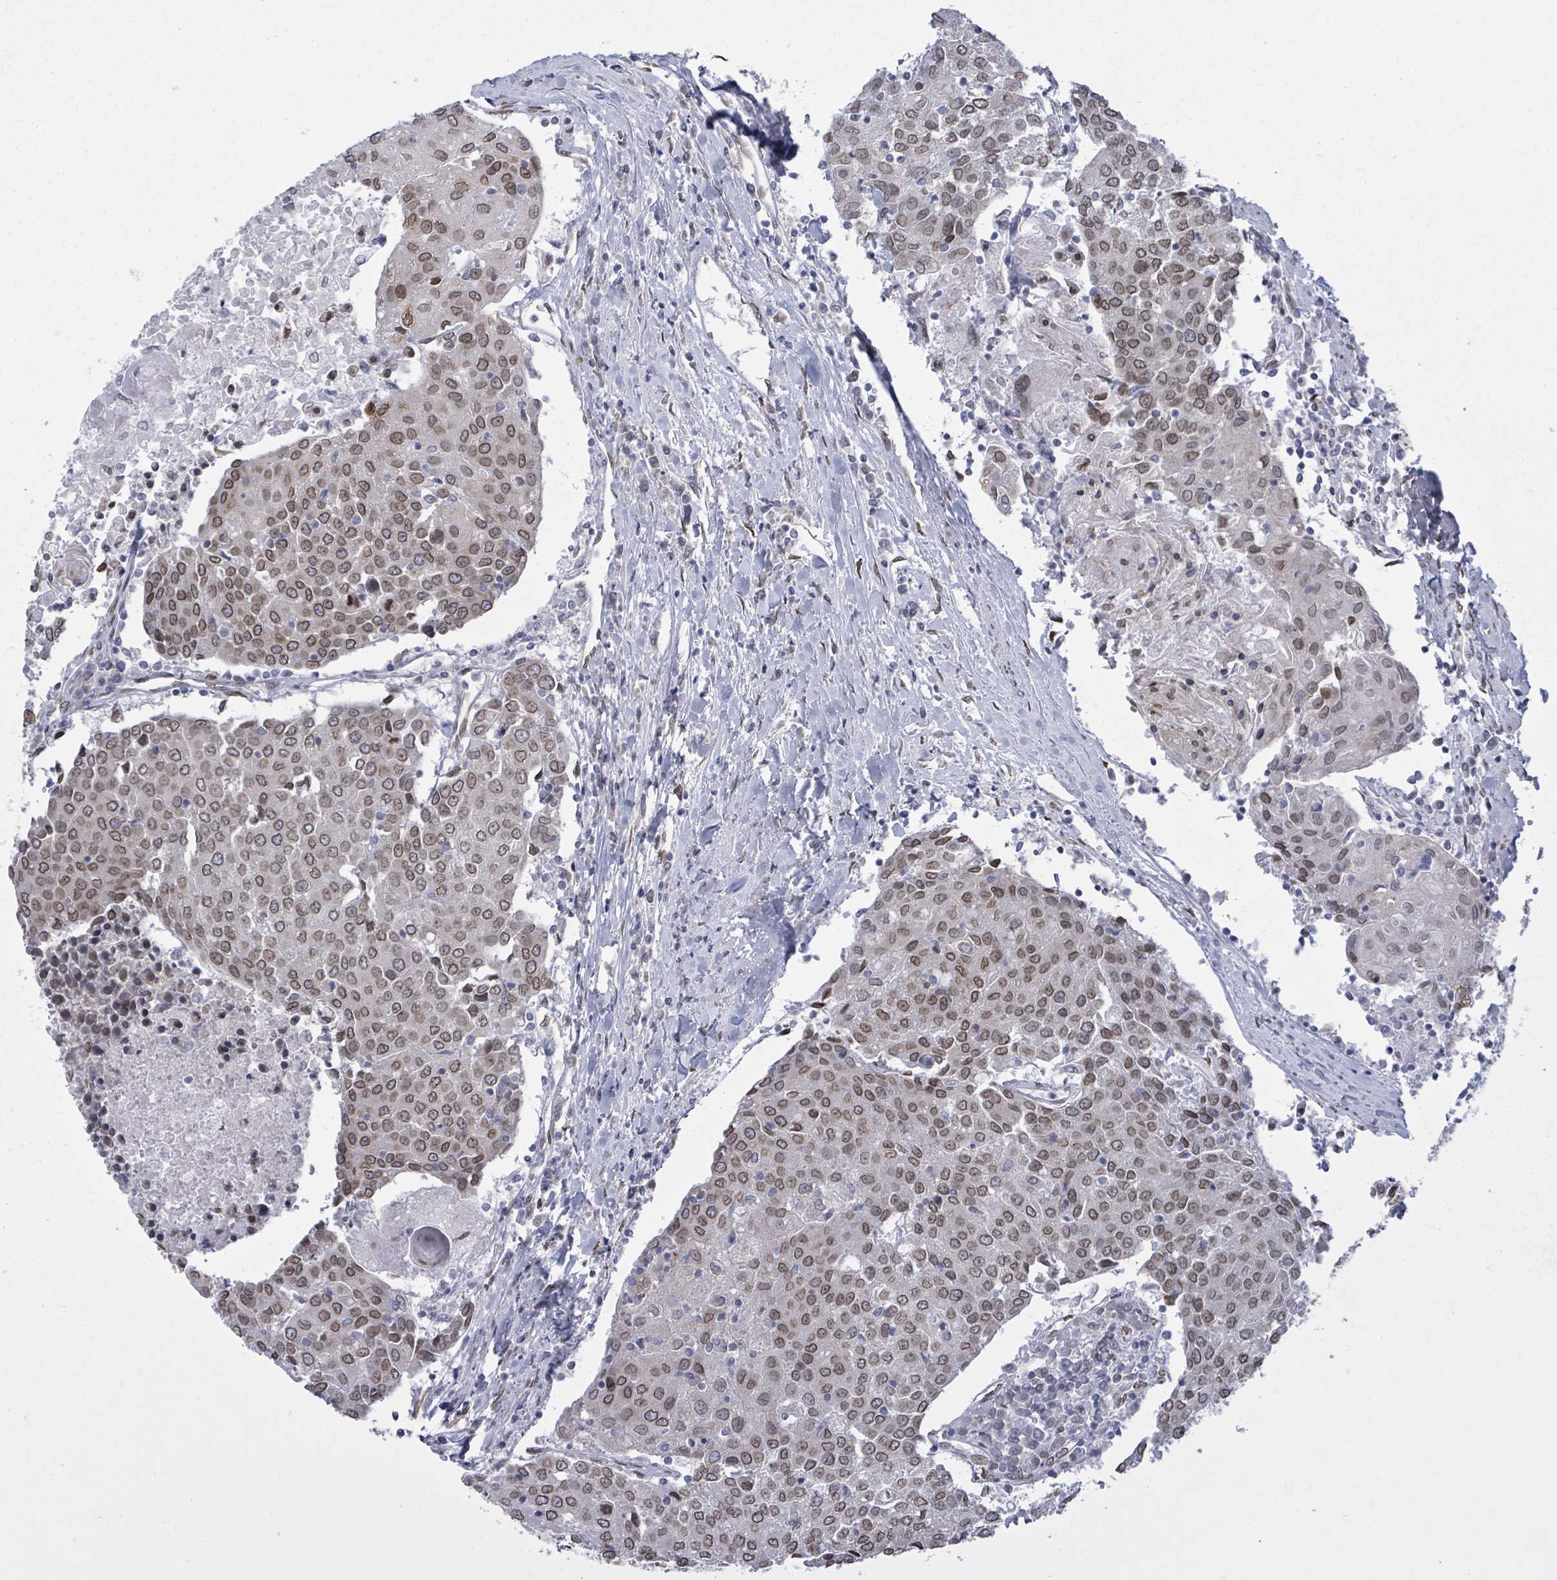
{"staining": {"intensity": "moderate", "quantity": ">75%", "location": "cytoplasmic/membranous,nuclear"}, "tissue": "urothelial cancer", "cell_type": "Tumor cells", "image_type": "cancer", "snomed": [{"axis": "morphology", "description": "Urothelial carcinoma, High grade"}, {"axis": "topography", "description": "Urinary bladder"}], "caption": "Protein staining of urothelial cancer tissue shows moderate cytoplasmic/membranous and nuclear positivity in about >75% of tumor cells.", "gene": "ARFGAP1", "patient": {"sex": "female", "age": 85}}